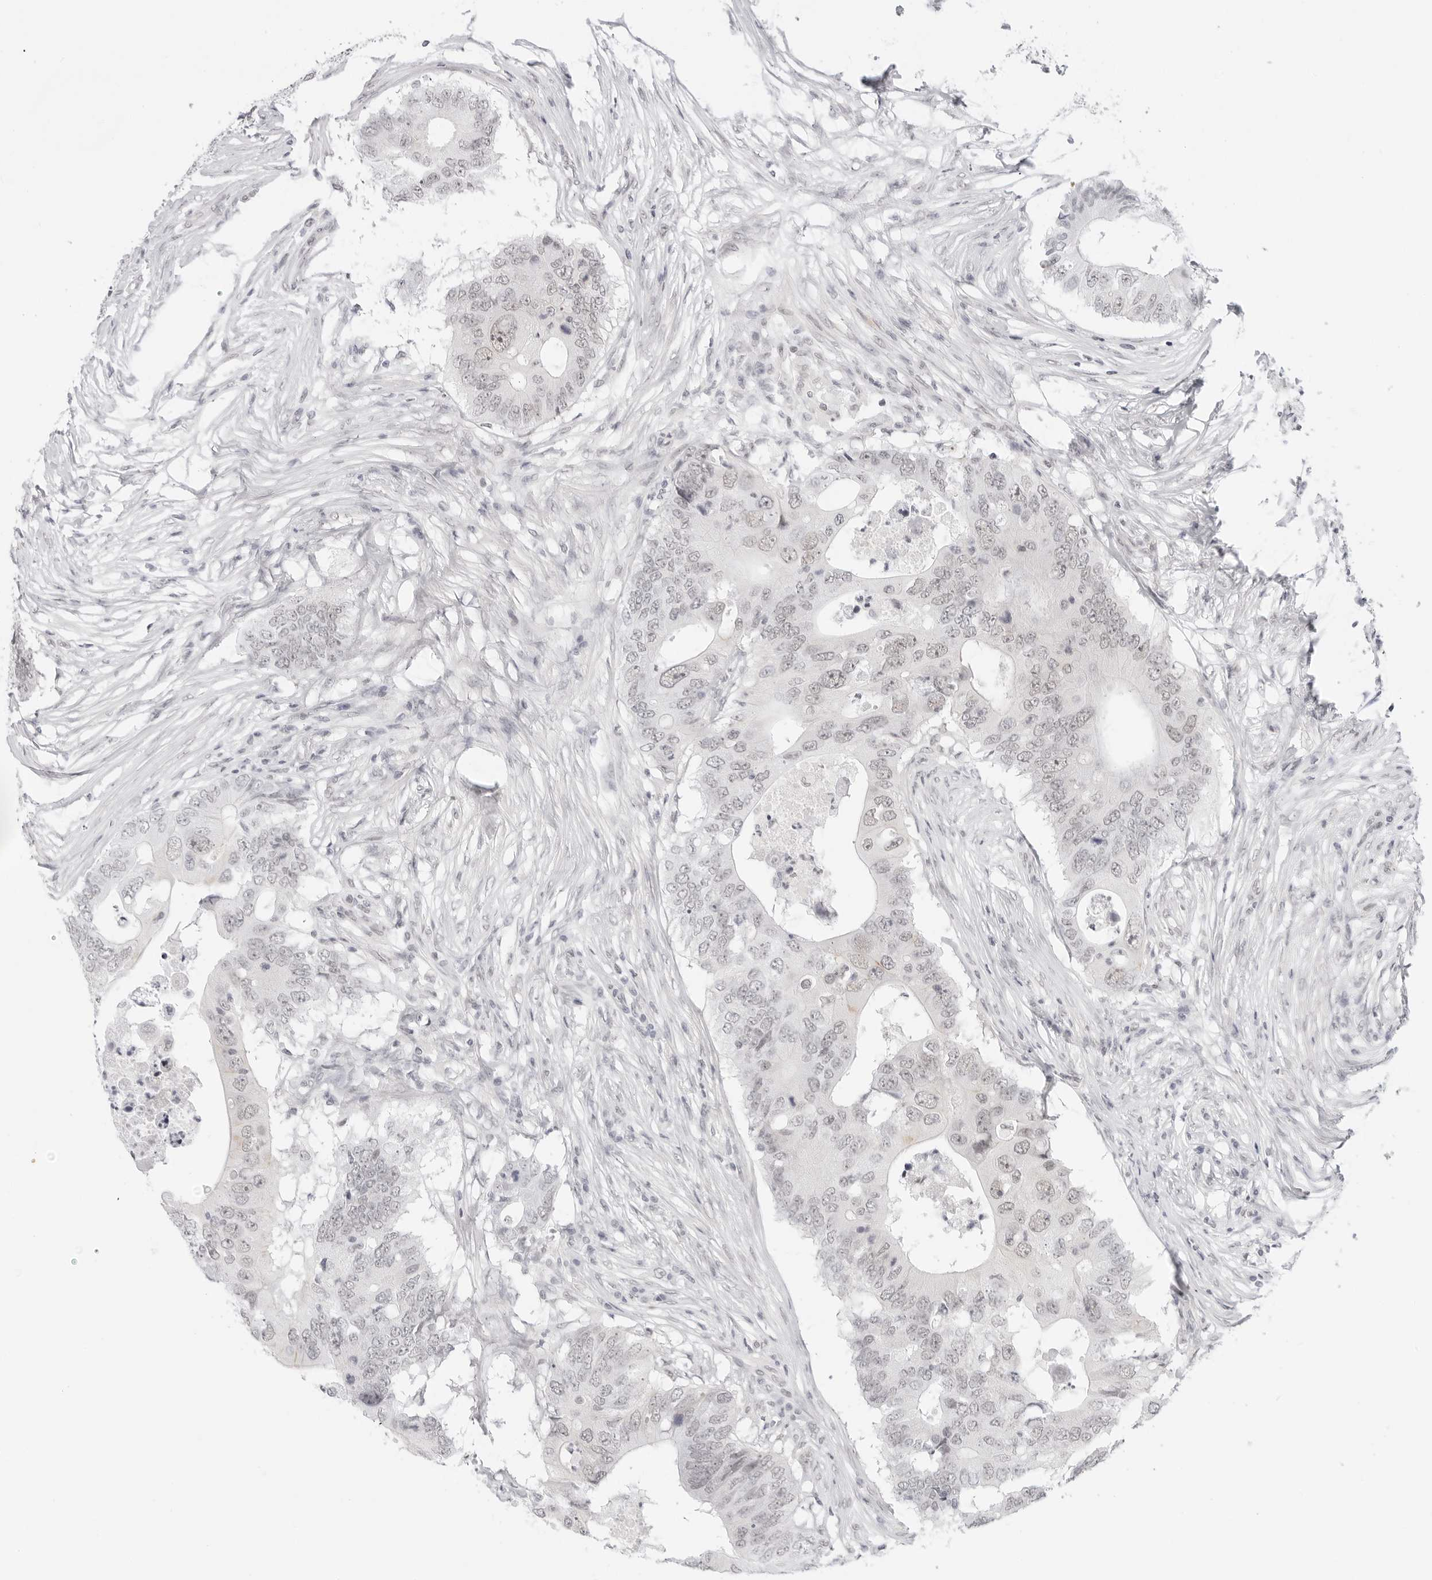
{"staining": {"intensity": "negative", "quantity": "none", "location": "none"}, "tissue": "colorectal cancer", "cell_type": "Tumor cells", "image_type": "cancer", "snomed": [{"axis": "morphology", "description": "Adenocarcinoma, NOS"}, {"axis": "topography", "description": "Colon"}], "caption": "Histopathology image shows no protein staining in tumor cells of colorectal adenocarcinoma tissue. (DAB IHC, high magnification).", "gene": "TCIM", "patient": {"sex": "male", "age": 71}}